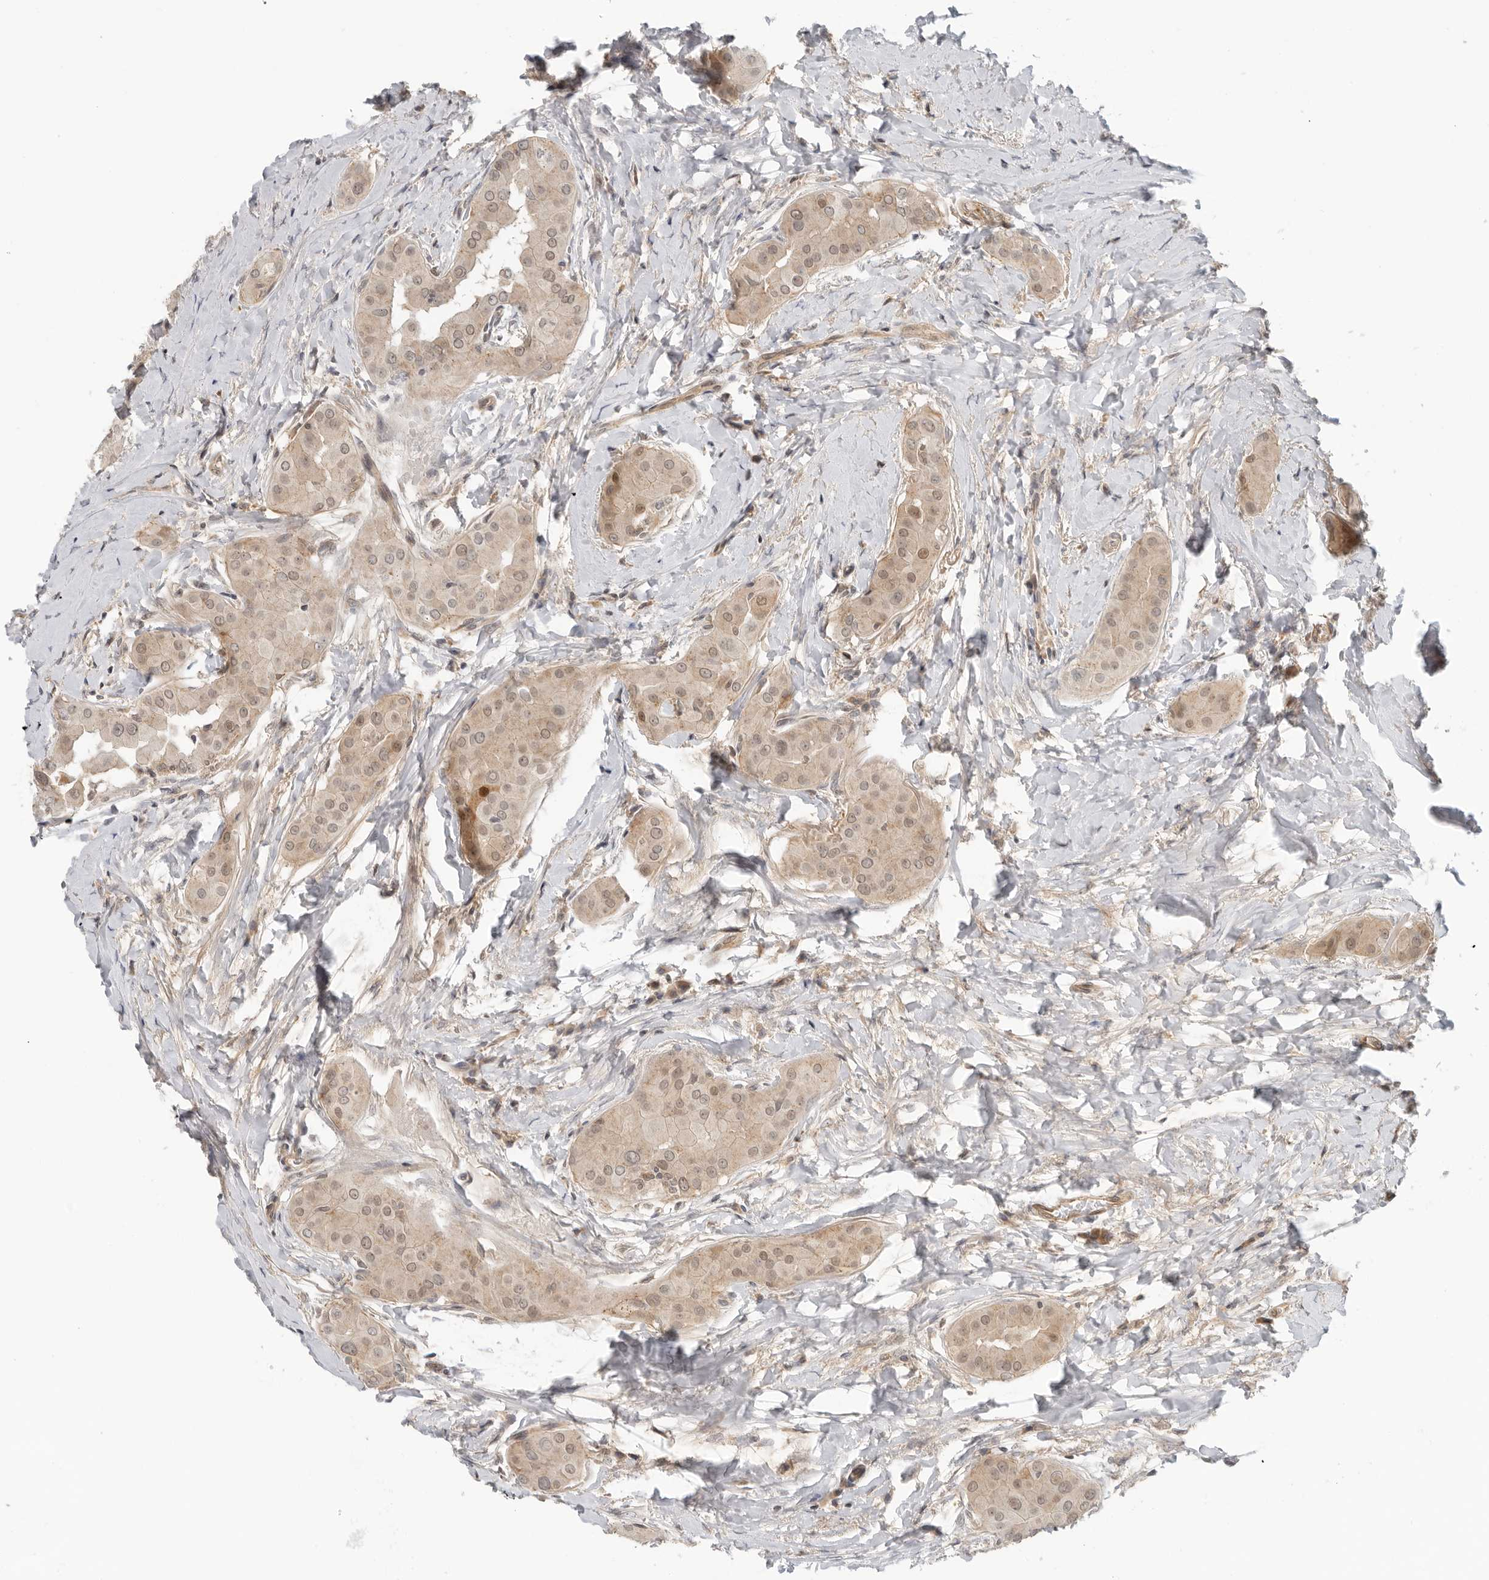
{"staining": {"intensity": "weak", "quantity": ">75%", "location": "cytoplasmic/membranous,nuclear"}, "tissue": "thyroid cancer", "cell_type": "Tumor cells", "image_type": "cancer", "snomed": [{"axis": "morphology", "description": "Papillary adenocarcinoma, NOS"}, {"axis": "topography", "description": "Thyroid gland"}], "caption": "Human papillary adenocarcinoma (thyroid) stained with a protein marker demonstrates weak staining in tumor cells.", "gene": "SUGCT", "patient": {"sex": "male", "age": 33}}